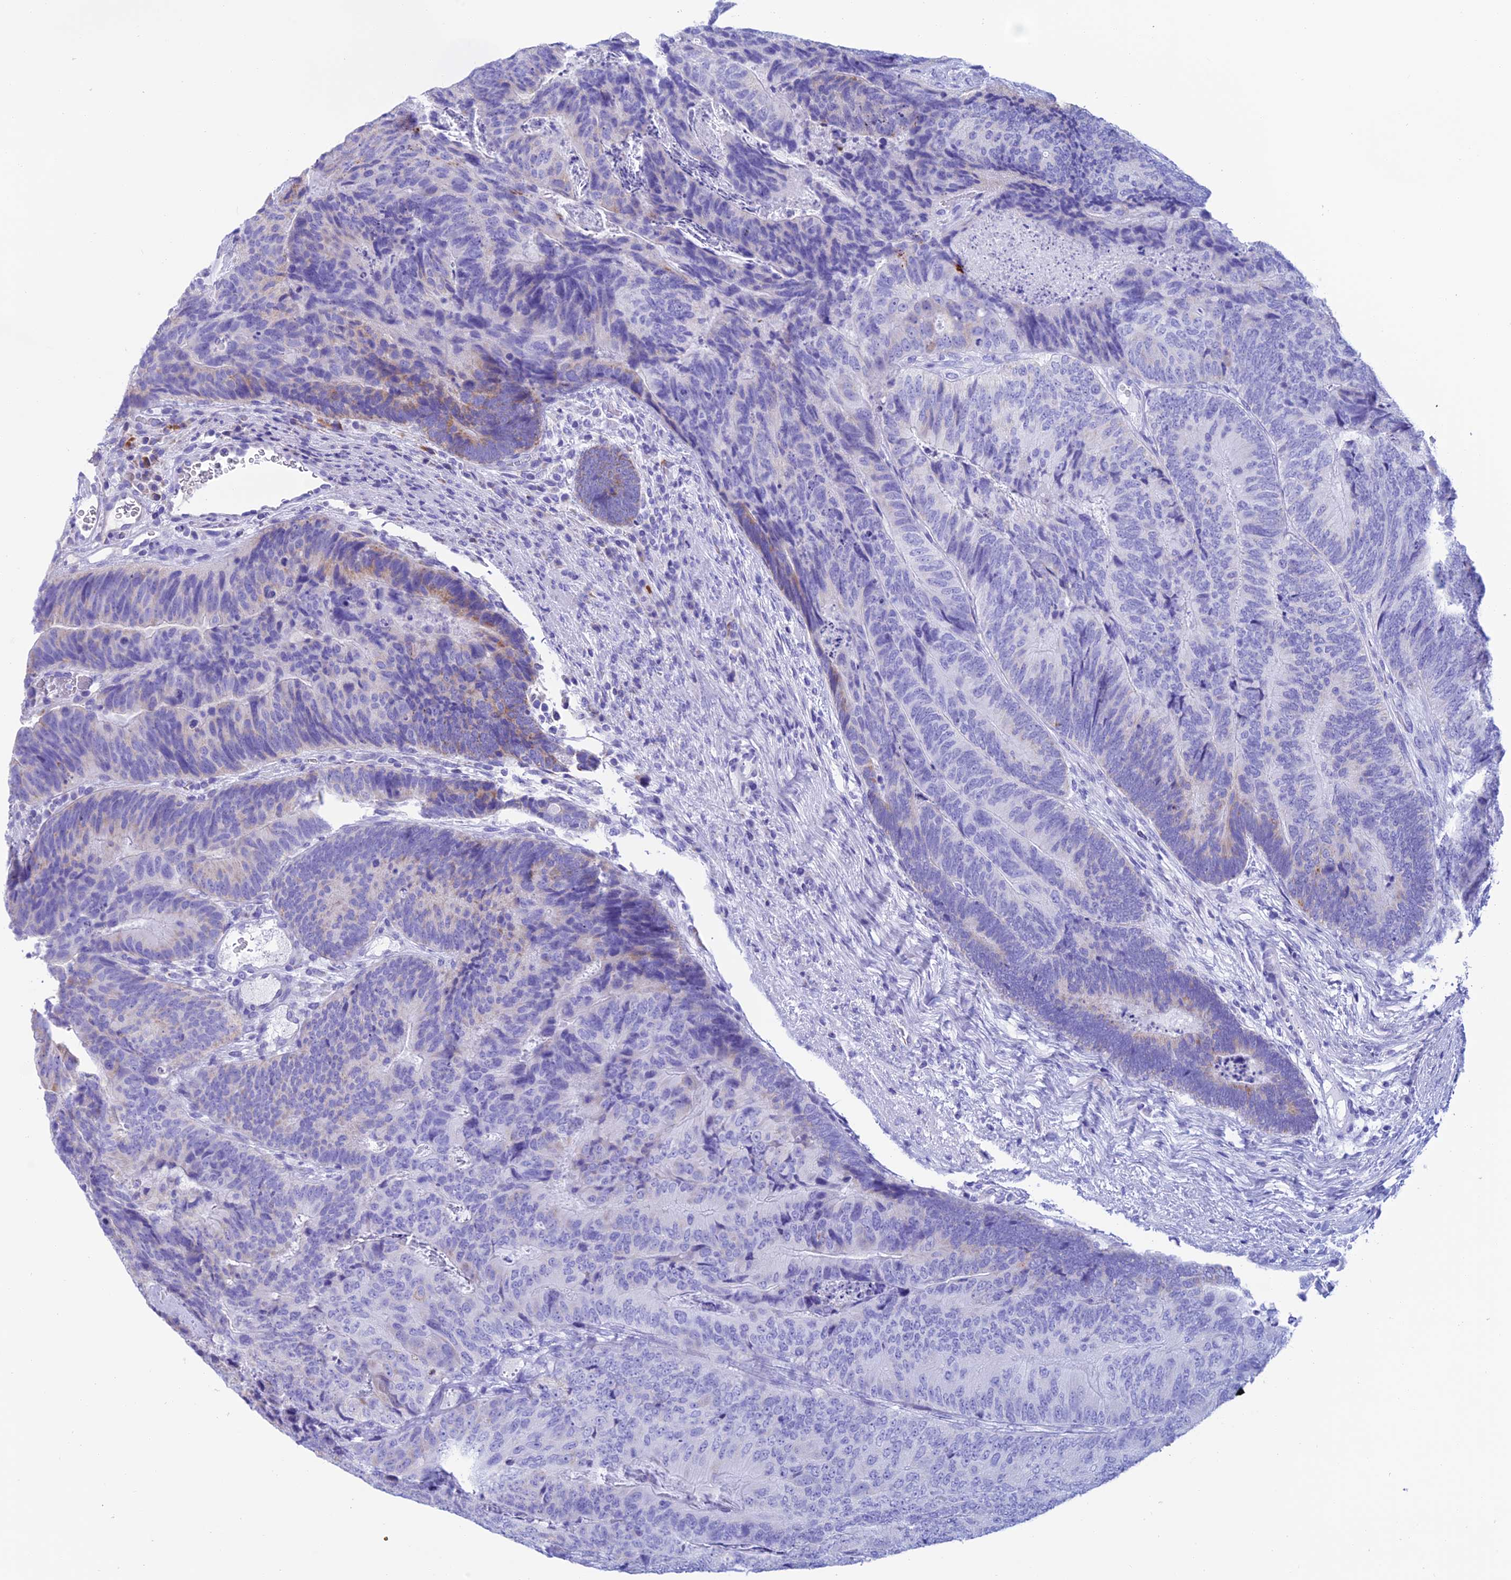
{"staining": {"intensity": "weak", "quantity": "<25%", "location": "cytoplasmic/membranous"}, "tissue": "colorectal cancer", "cell_type": "Tumor cells", "image_type": "cancer", "snomed": [{"axis": "morphology", "description": "Adenocarcinoma, NOS"}, {"axis": "topography", "description": "Colon"}], "caption": "DAB (3,3'-diaminobenzidine) immunohistochemical staining of human colorectal cancer (adenocarcinoma) displays no significant expression in tumor cells.", "gene": "NXPE4", "patient": {"sex": "female", "age": 67}}